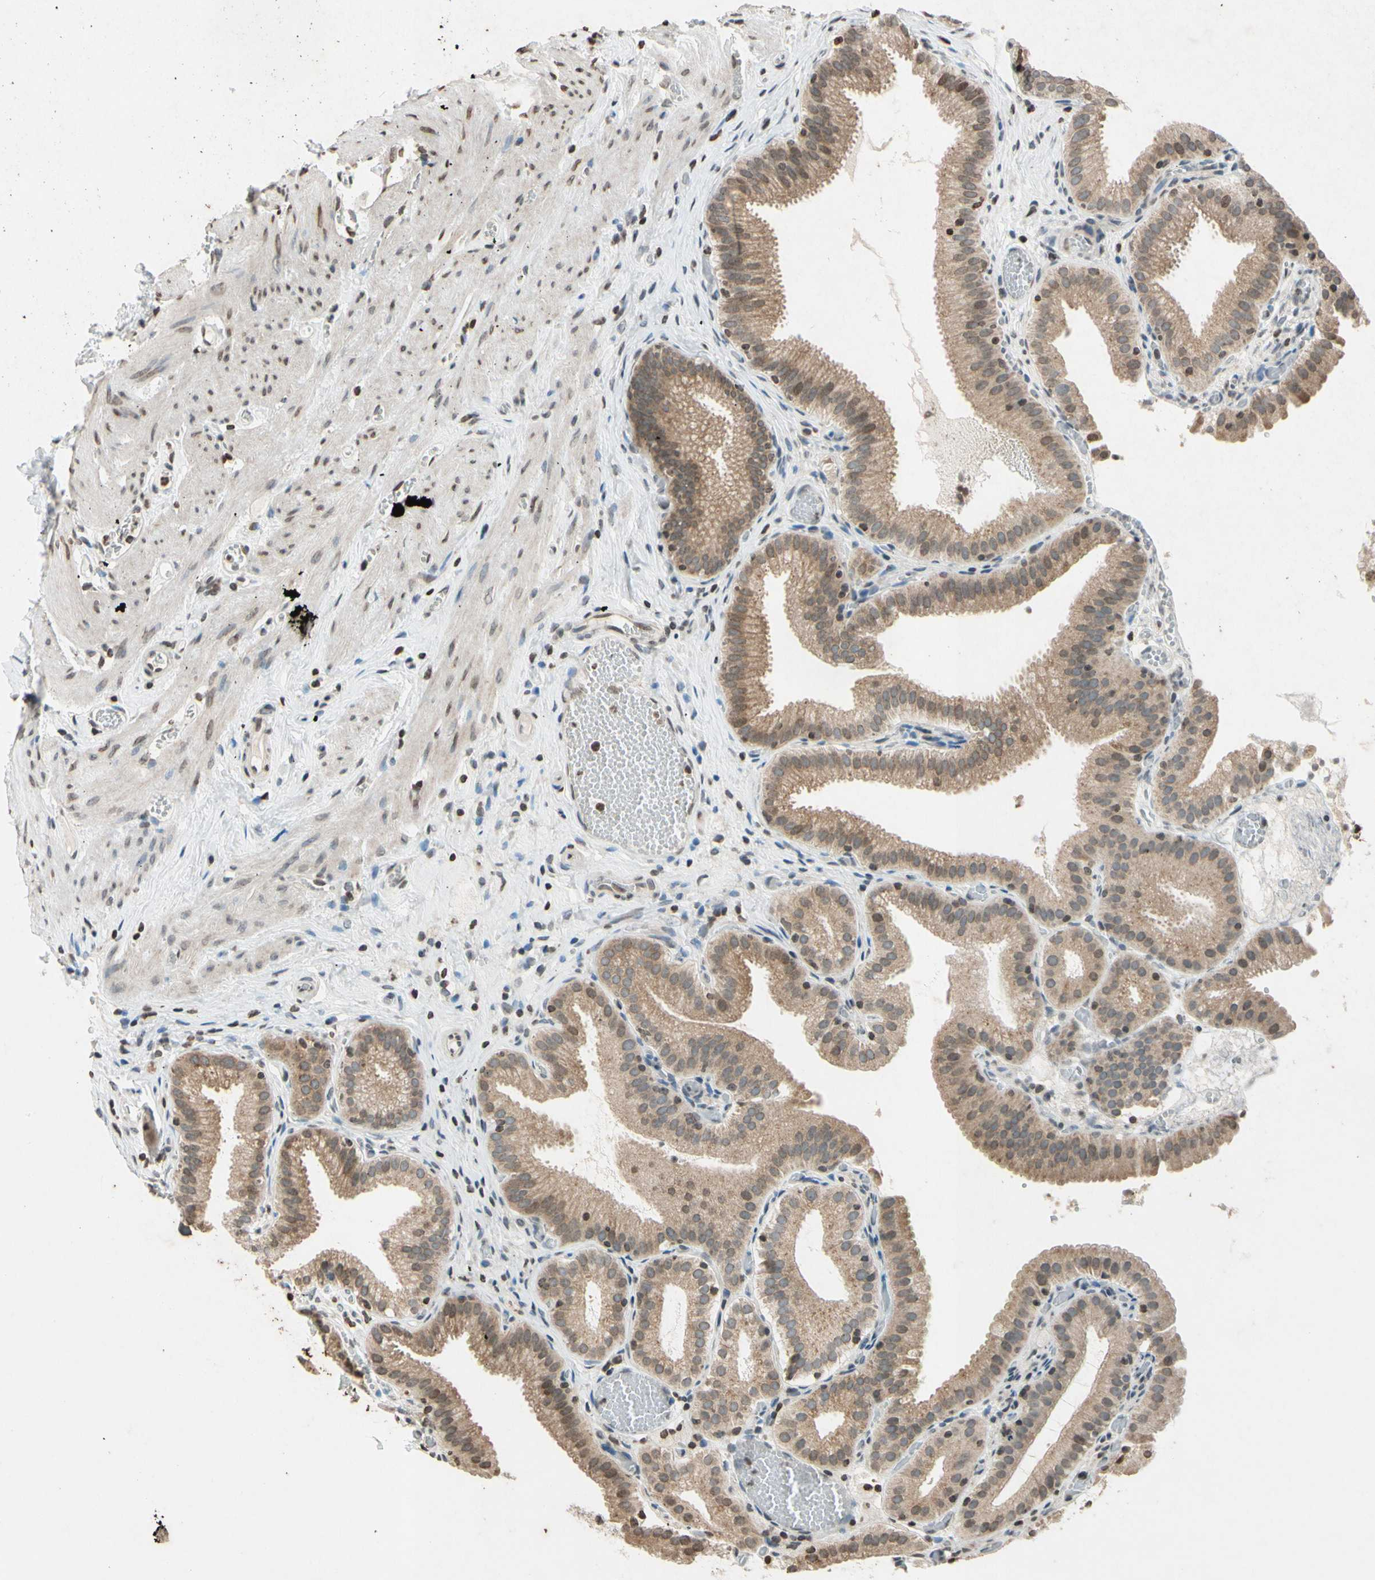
{"staining": {"intensity": "moderate", "quantity": ">75%", "location": "cytoplasmic/membranous"}, "tissue": "gallbladder", "cell_type": "Glandular cells", "image_type": "normal", "snomed": [{"axis": "morphology", "description": "Normal tissue, NOS"}, {"axis": "topography", "description": "Gallbladder"}], "caption": "Protein expression by IHC displays moderate cytoplasmic/membranous positivity in about >75% of glandular cells in unremarkable gallbladder. Immunohistochemistry stains the protein in brown and the nuclei are stained blue.", "gene": "CLDN11", "patient": {"sex": "male", "age": 54}}